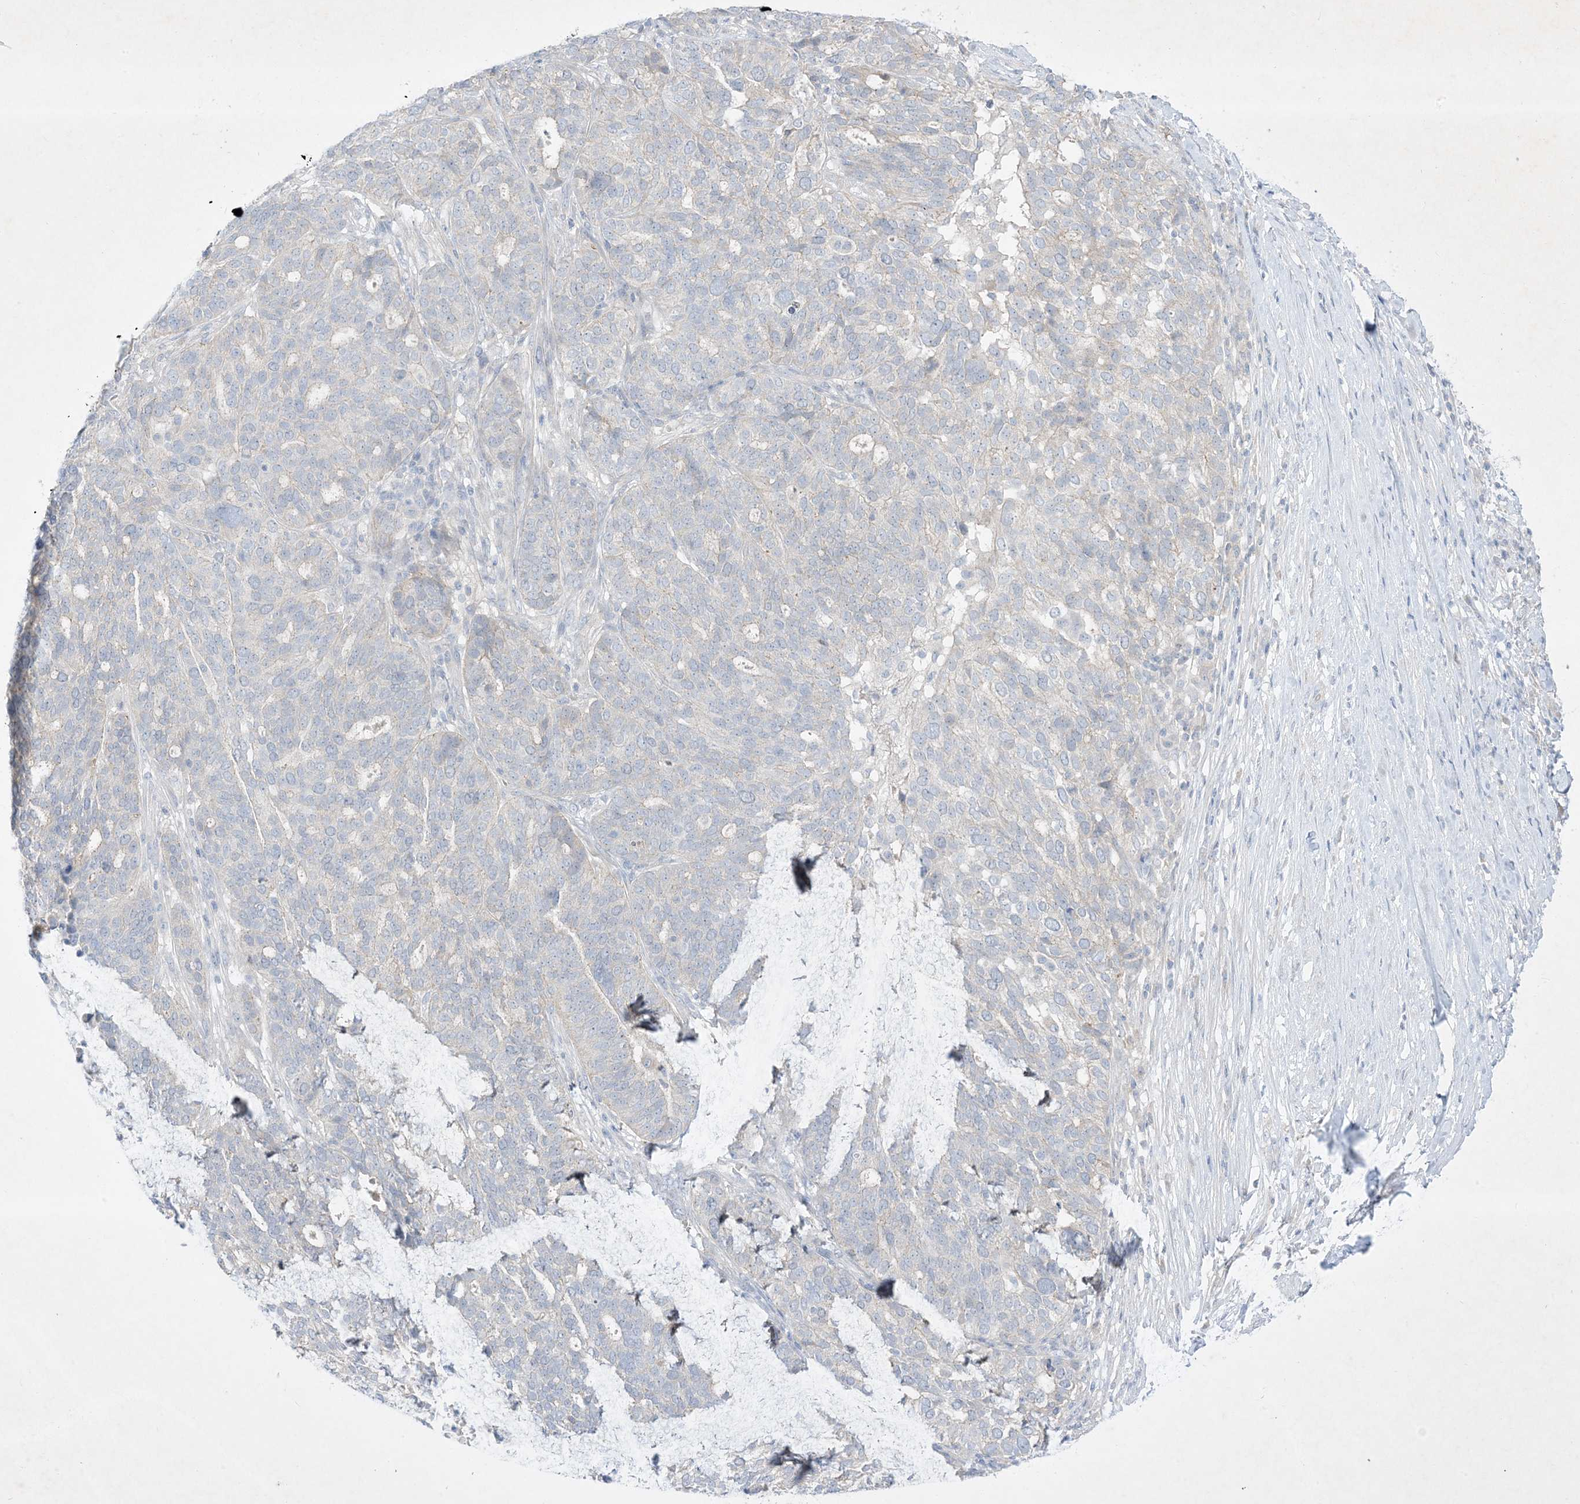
{"staining": {"intensity": "negative", "quantity": "none", "location": "none"}, "tissue": "ovarian cancer", "cell_type": "Tumor cells", "image_type": "cancer", "snomed": [{"axis": "morphology", "description": "Cystadenocarcinoma, serous, NOS"}, {"axis": "topography", "description": "Ovary"}], "caption": "Image shows no protein expression in tumor cells of ovarian cancer tissue.", "gene": "PLEKHA3", "patient": {"sex": "female", "age": 59}}